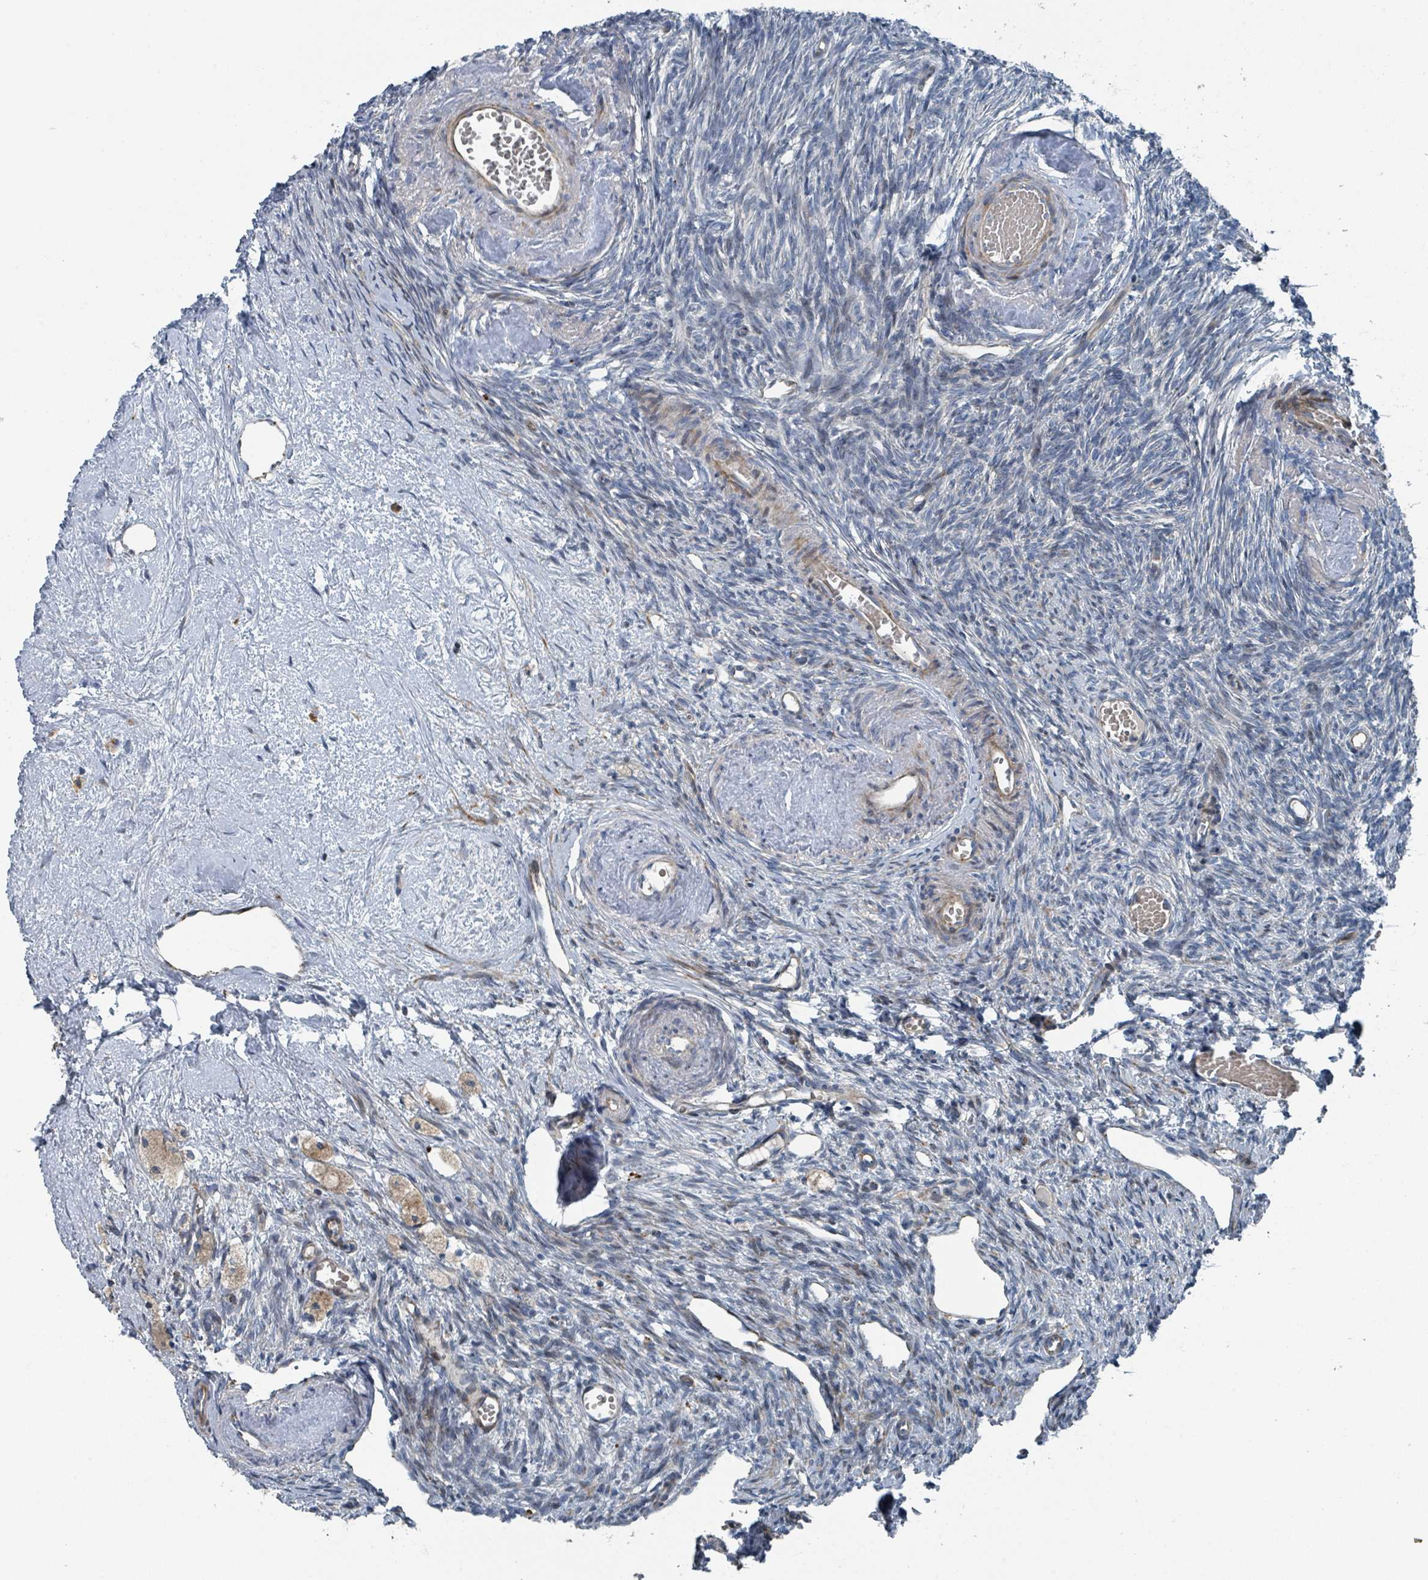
{"staining": {"intensity": "weak", "quantity": "<25%", "location": "cytoplasmic/membranous"}, "tissue": "ovary", "cell_type": "Ovarian stroma cells", "image_type": "normal", "snomed": [{"axis": "morphology", "description": "Normal tissue, NOS"}, {"axis": "topography", "description": "Ovary"}], "caption": "The histopathology image shows no staining of ovarian stroma cells in normal ovary.", "gene": "DIPK2A", "patient": {"sex": "female", "age": 51}}